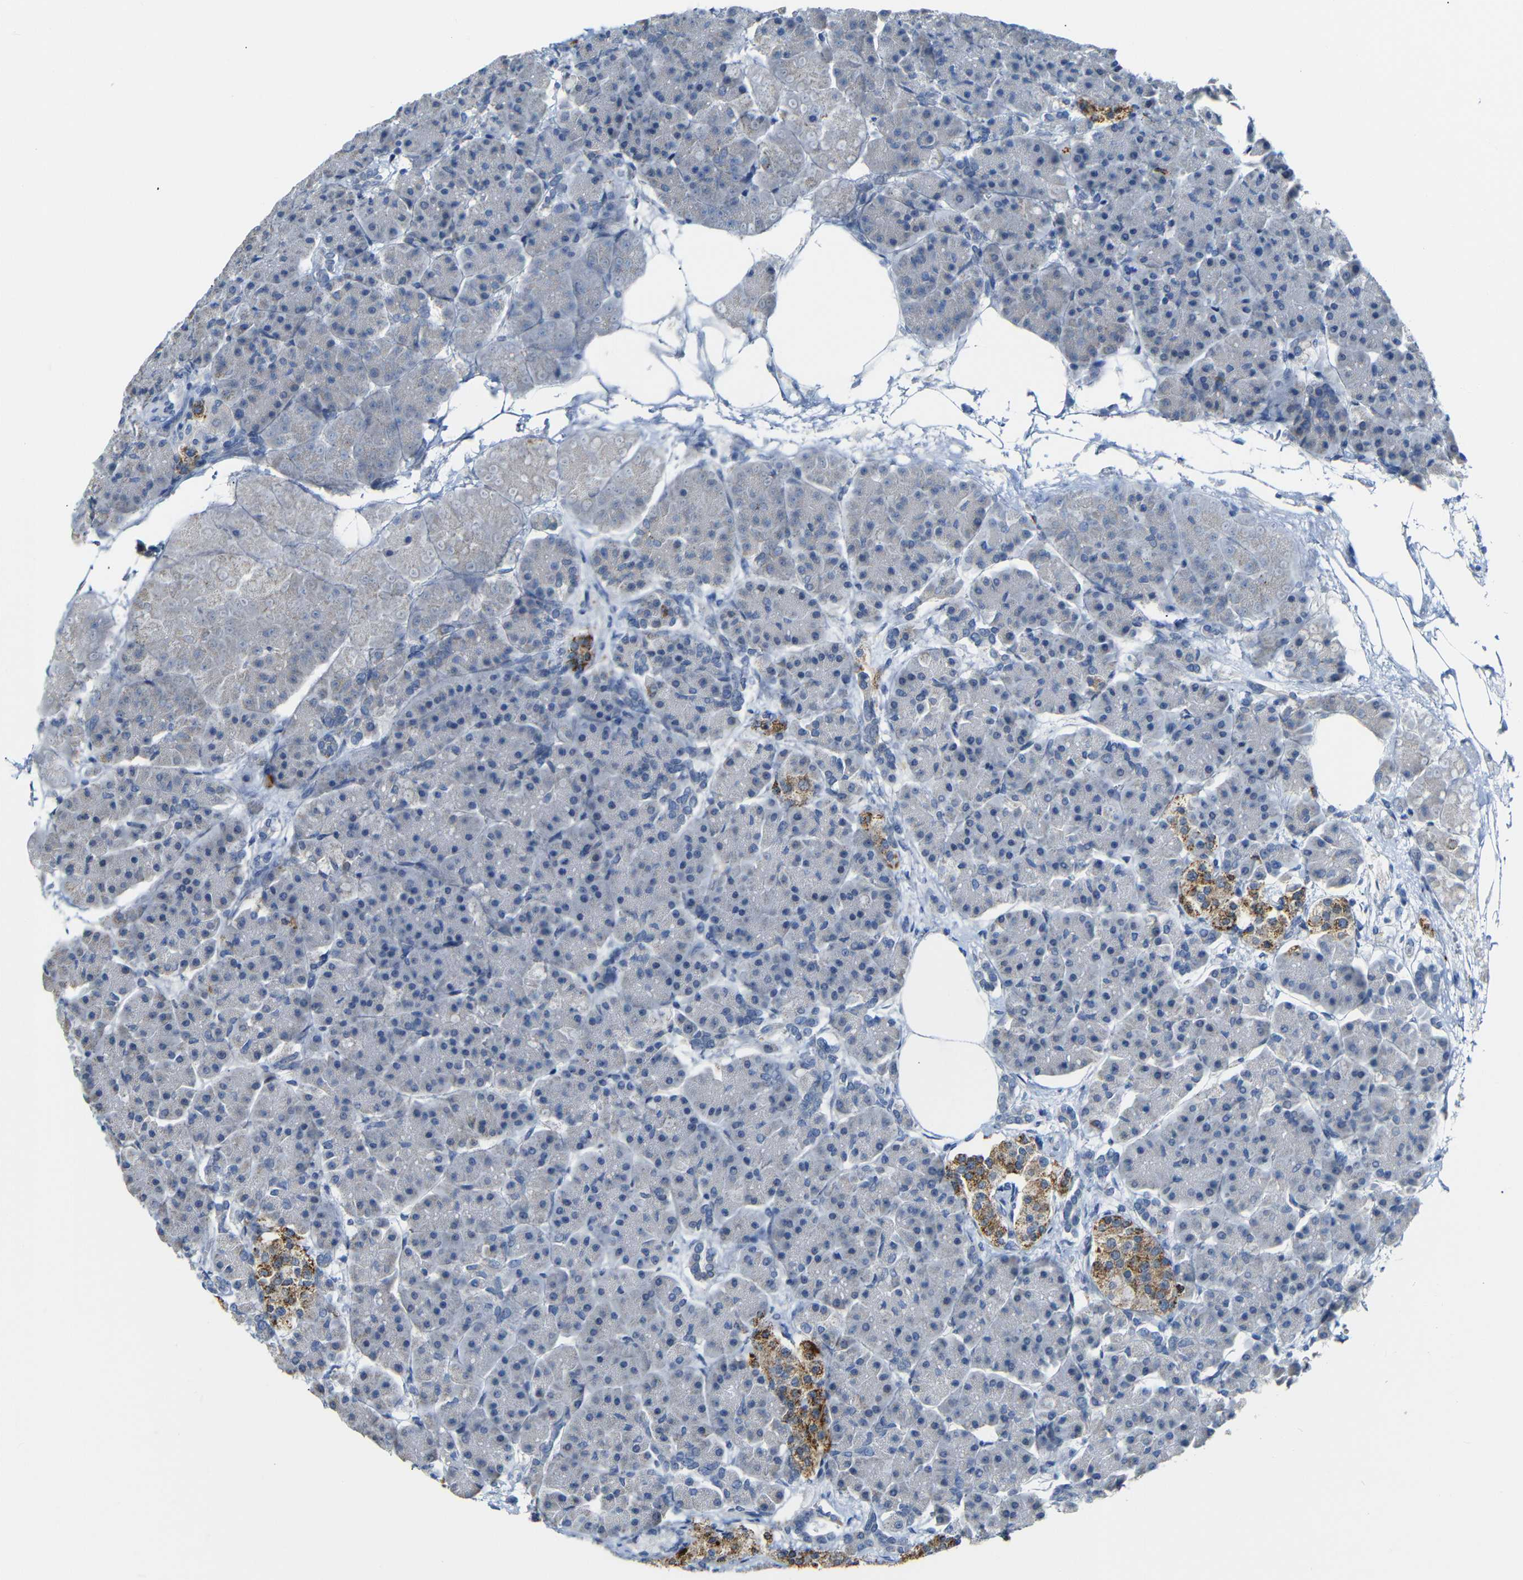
{"staining": {"intensity": "negative", "quantity": "none", "location": "none"}, "tissue": "pancreas", "cell_type": "Exocrine glandular cells", "image_type": "normal", "snomed": [{"axis": "morphology", "description": "Normal tissue, NOS"}, {"axis": "topography", "description": "Pancreas"}], "caption": "IHC image of benign pancreas: human pancreas stained with DAB displays no significant protein expression in exocrine glandular cells.", "gene": "C15orf48", "patient": {"sex": "female", "age": 70}}